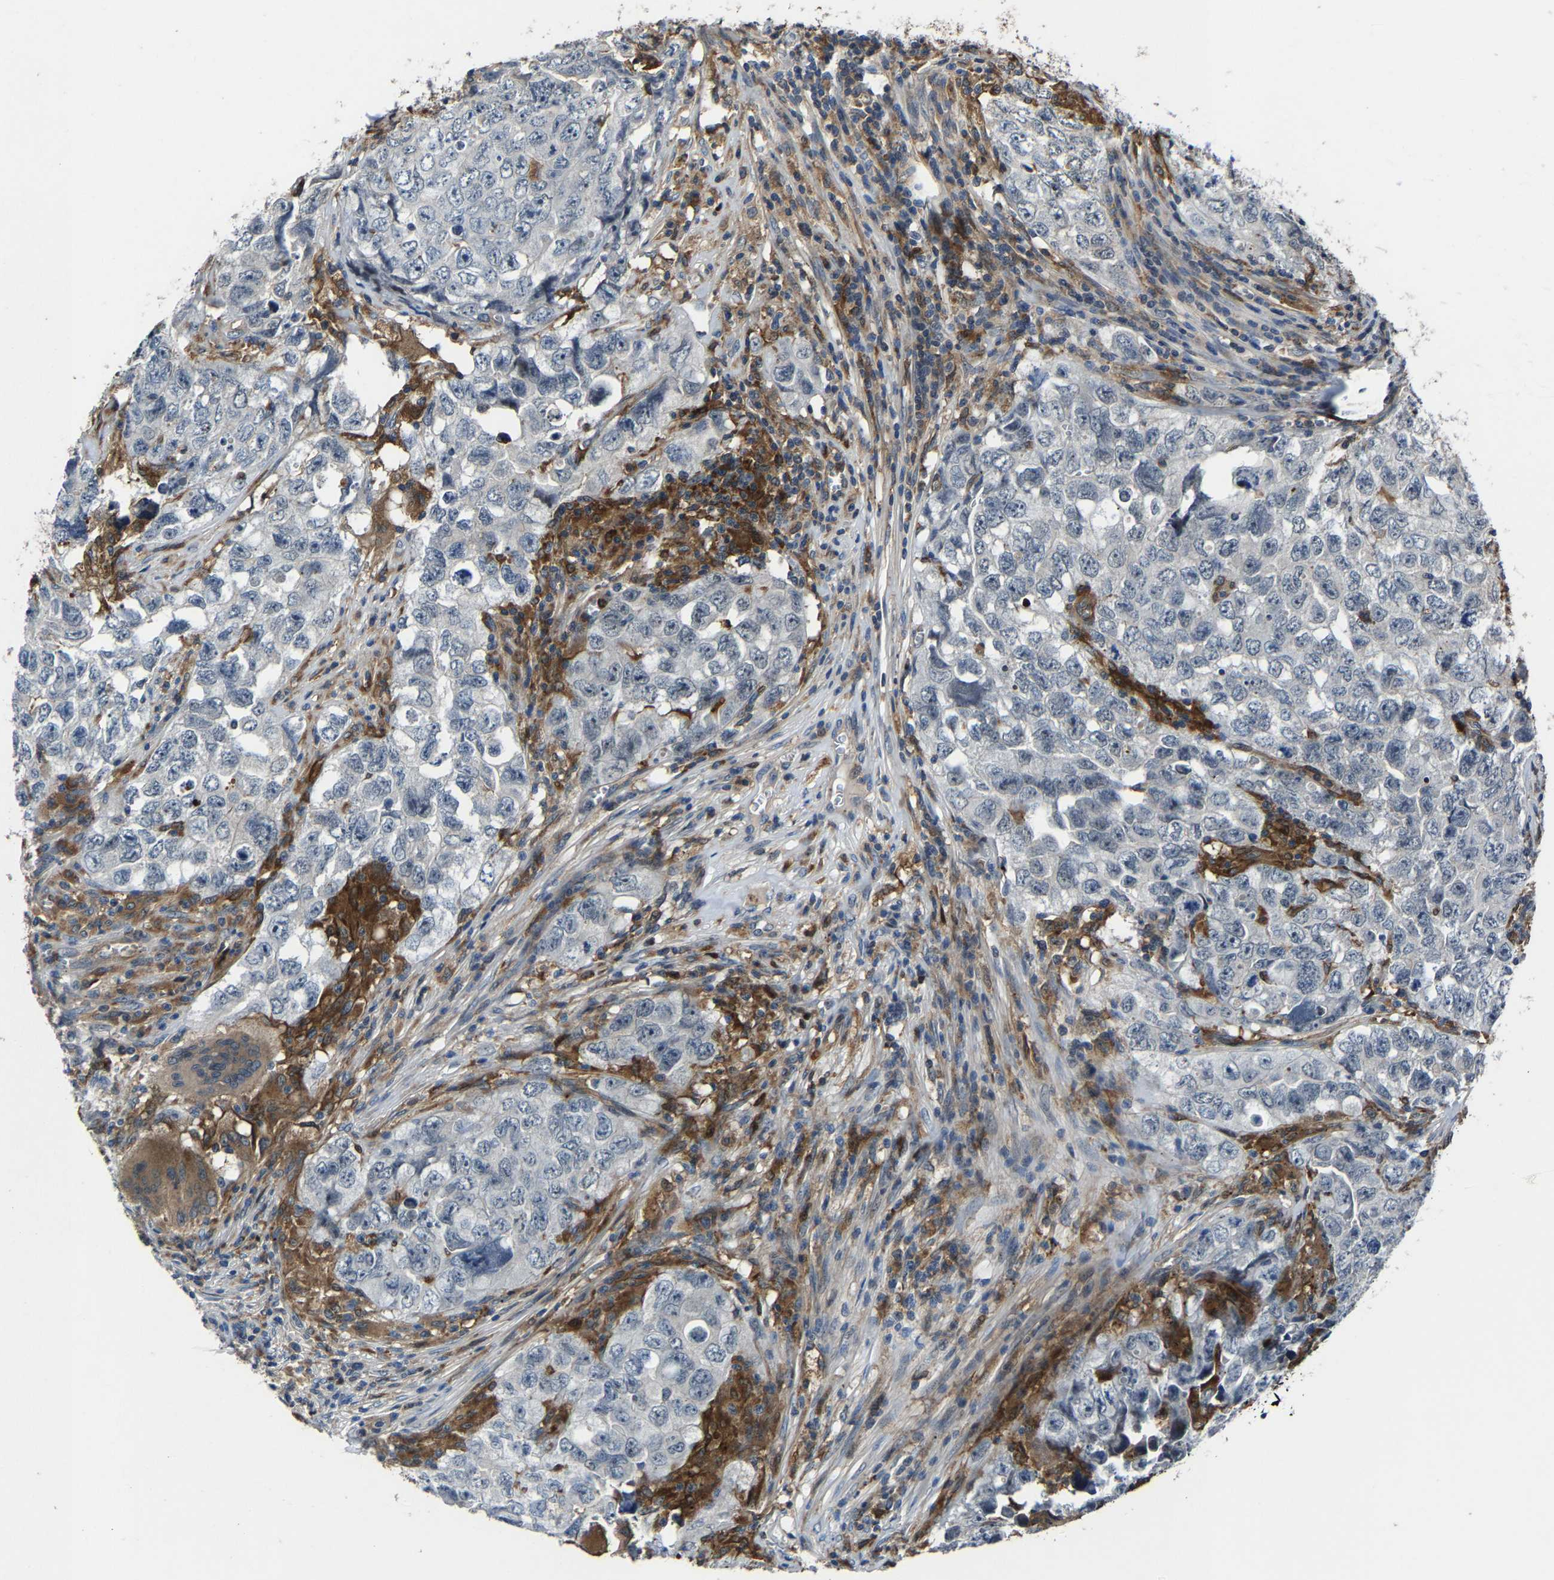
{"staining": {"intensity": "negative", "quantity": "none", "location": "none"}, "tissue": "testis cancer", "cell_type": "Tumor cells", "image_type": "cancer", "snomed": [{"axis": "morphology", "description": "Seminoma, NOS"}, {"axis": "morphology", "description": "Carcinoma, Embryonal, NOS"}, {"axis": "topography", "description": "Testis"}], "caption": "This is a histopathology image of immunohistochemistry (IHC) staining of testis seminoma, which shows no expression in tumor cells. (DAB (3,3'-diaminobenzidine) IHC visualized using brightfield microscopy, high magnification).", "gene": "PCNX2", "patient": {"sex": "male", "age": 43}}